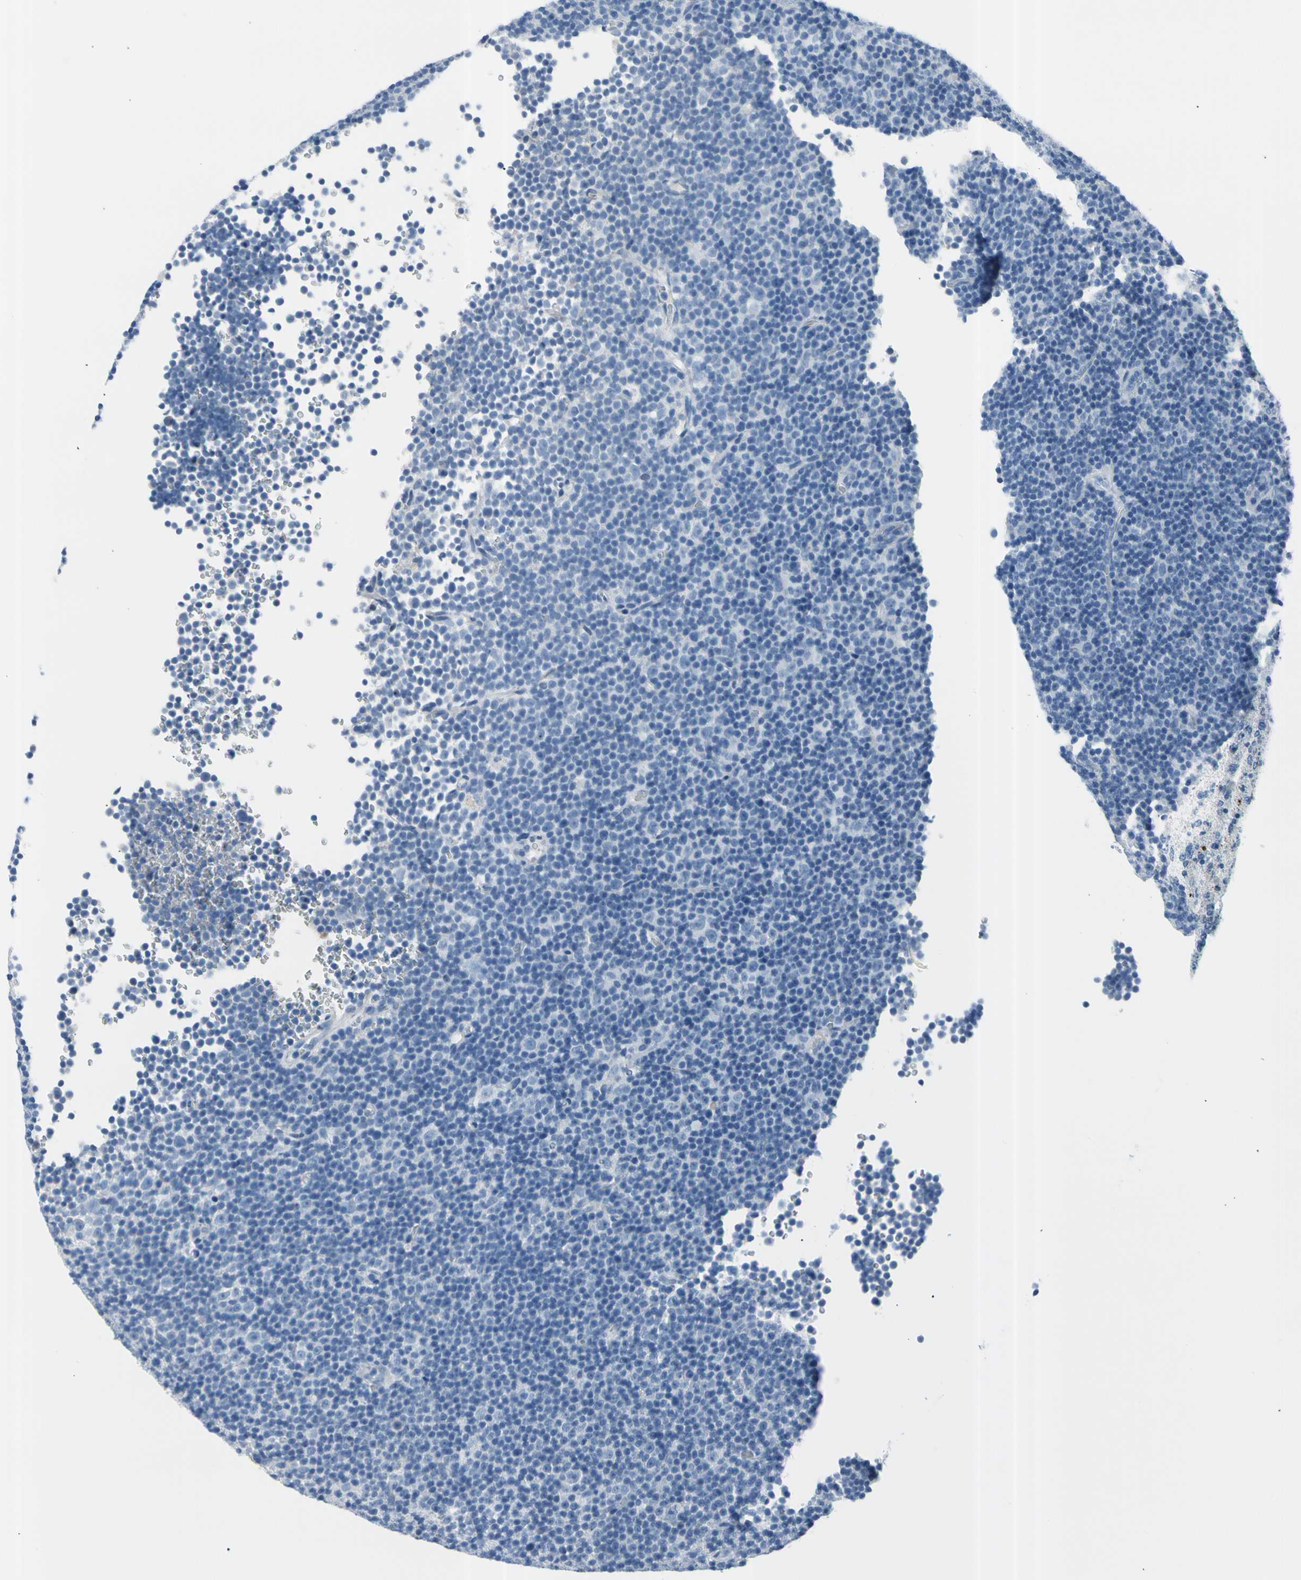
{"staining": {"intensity": "negative", "quantity": "none", "location": "none"}, "tissue": "lymphoma", "cell_type": "Tumor cells", "image_type": "cancer", "snomed": [{"axis": "morphology", "description": "Malignant lymphoma, non-Hodgkin's type, Low grade"}, {"axis": "topography", "description": "Lymph node"}], "caption": "This is an immunohistochemistry micrograph of human lymphoma. There is no staining in tumor cells.", "gene": "TPO", "patient": {"sex": "female", "age": 67}}